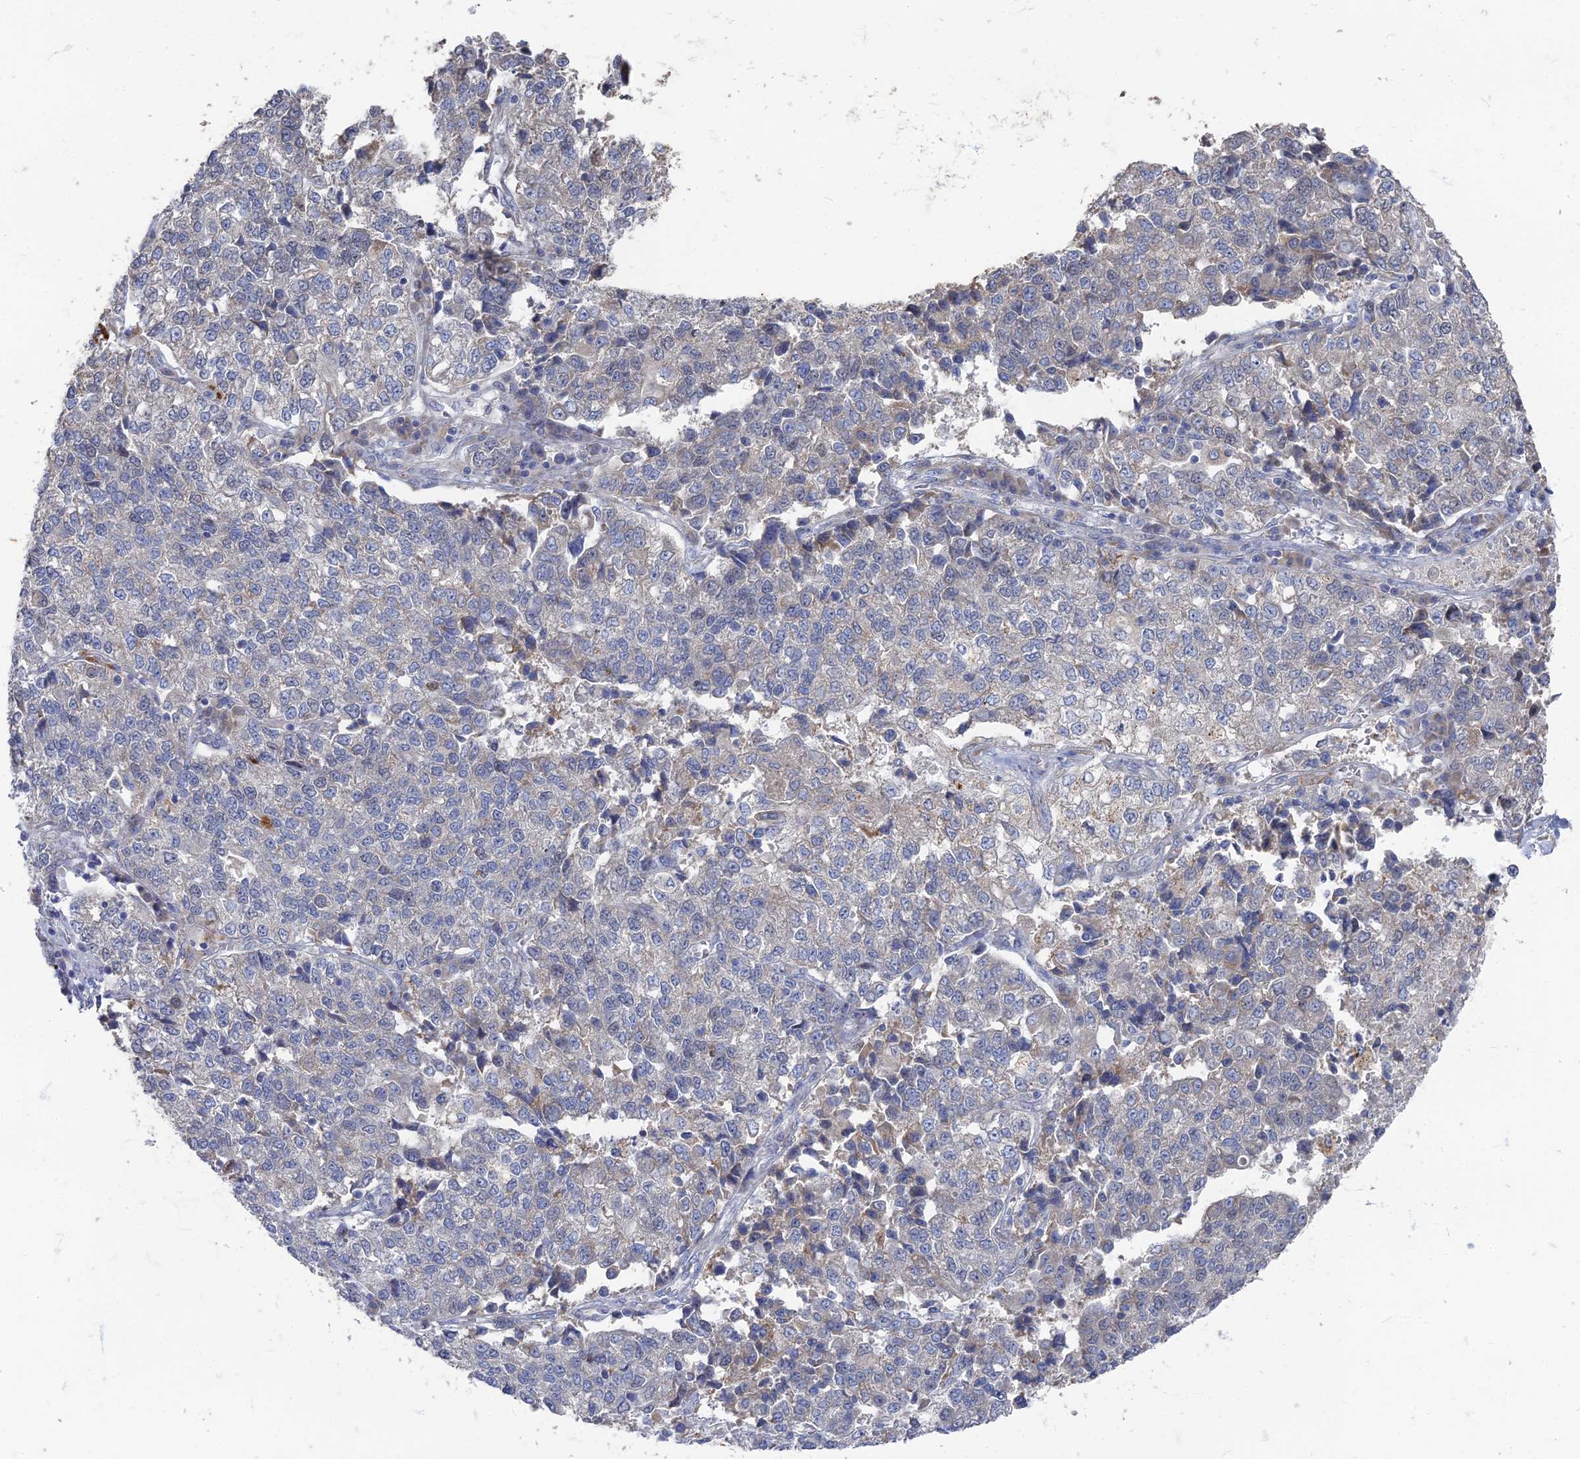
{"staining": {"intensity": "negative", "quantity": "none", "location": "none"}, "tissue": "lung cancer", "cell_type": "Tumor cells", "image_type": "cancer", "snomed": [{"axis": "morphology", "description": "Adenocarcinoma, NOS"}, {"axis": "topography", "description": "Lung"}], "caption": "Tumor cells show no significant protein positivity in adenocarcinoma (lung).", "gene": "TMEM128", "patient": {"sex": "male", "age": 49}}